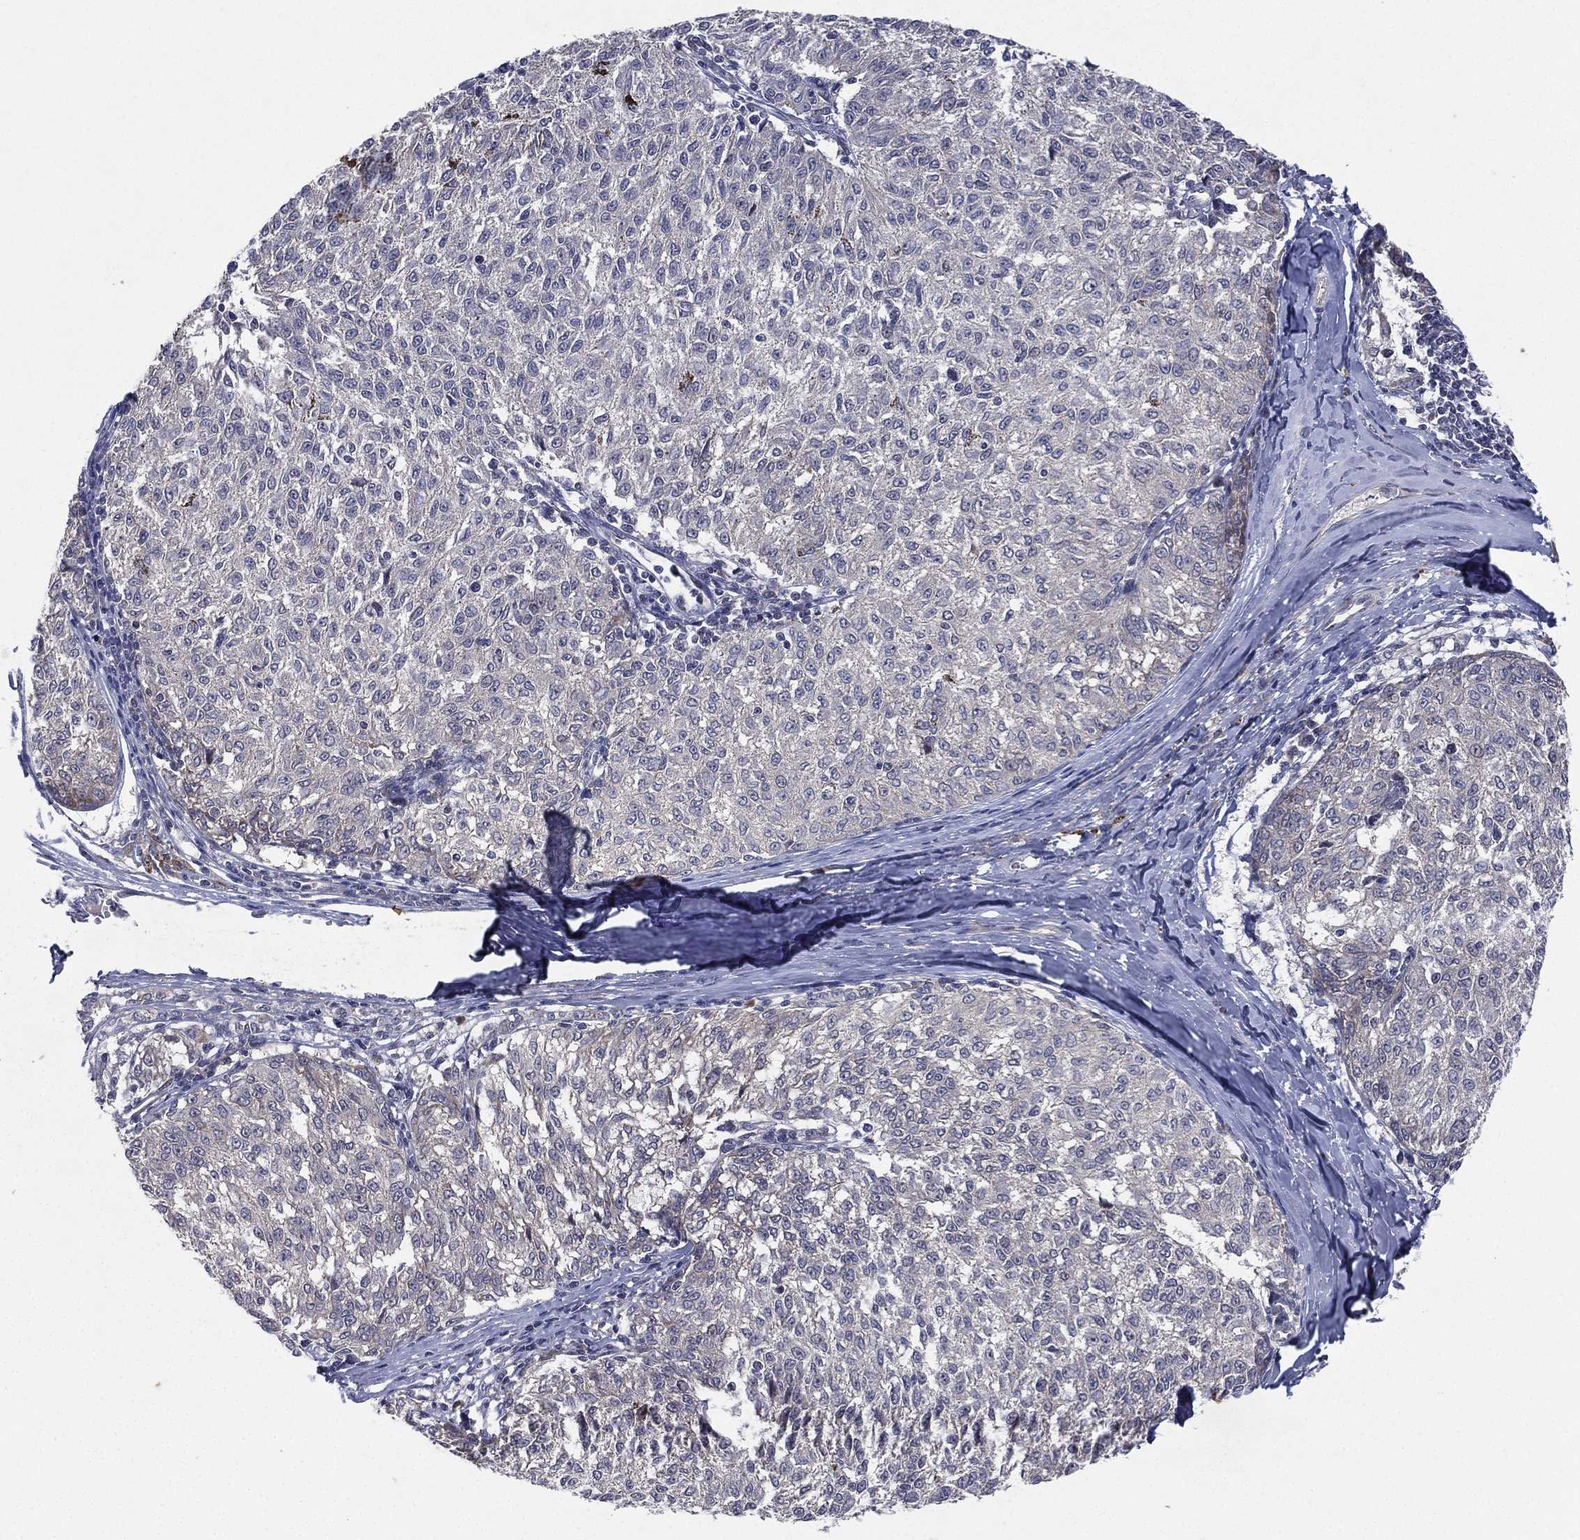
{"staining": {"intensity": "negative", "quantity": "none", "location": "none"}, "tissue": "melanoma", "cell_type": "Tumor cells", "image_type": "cancer", "snomed": [{"axis": "morphology", "description": "Malignant melanoma, NOS"}, {"axis": "topography", "description": "Skin"}], "caption": "This is an IHC image of human melanoma. There is no staining in tumor cells.", "gene": "KAT14", "patient": {"sex": "female", "age": 72}}